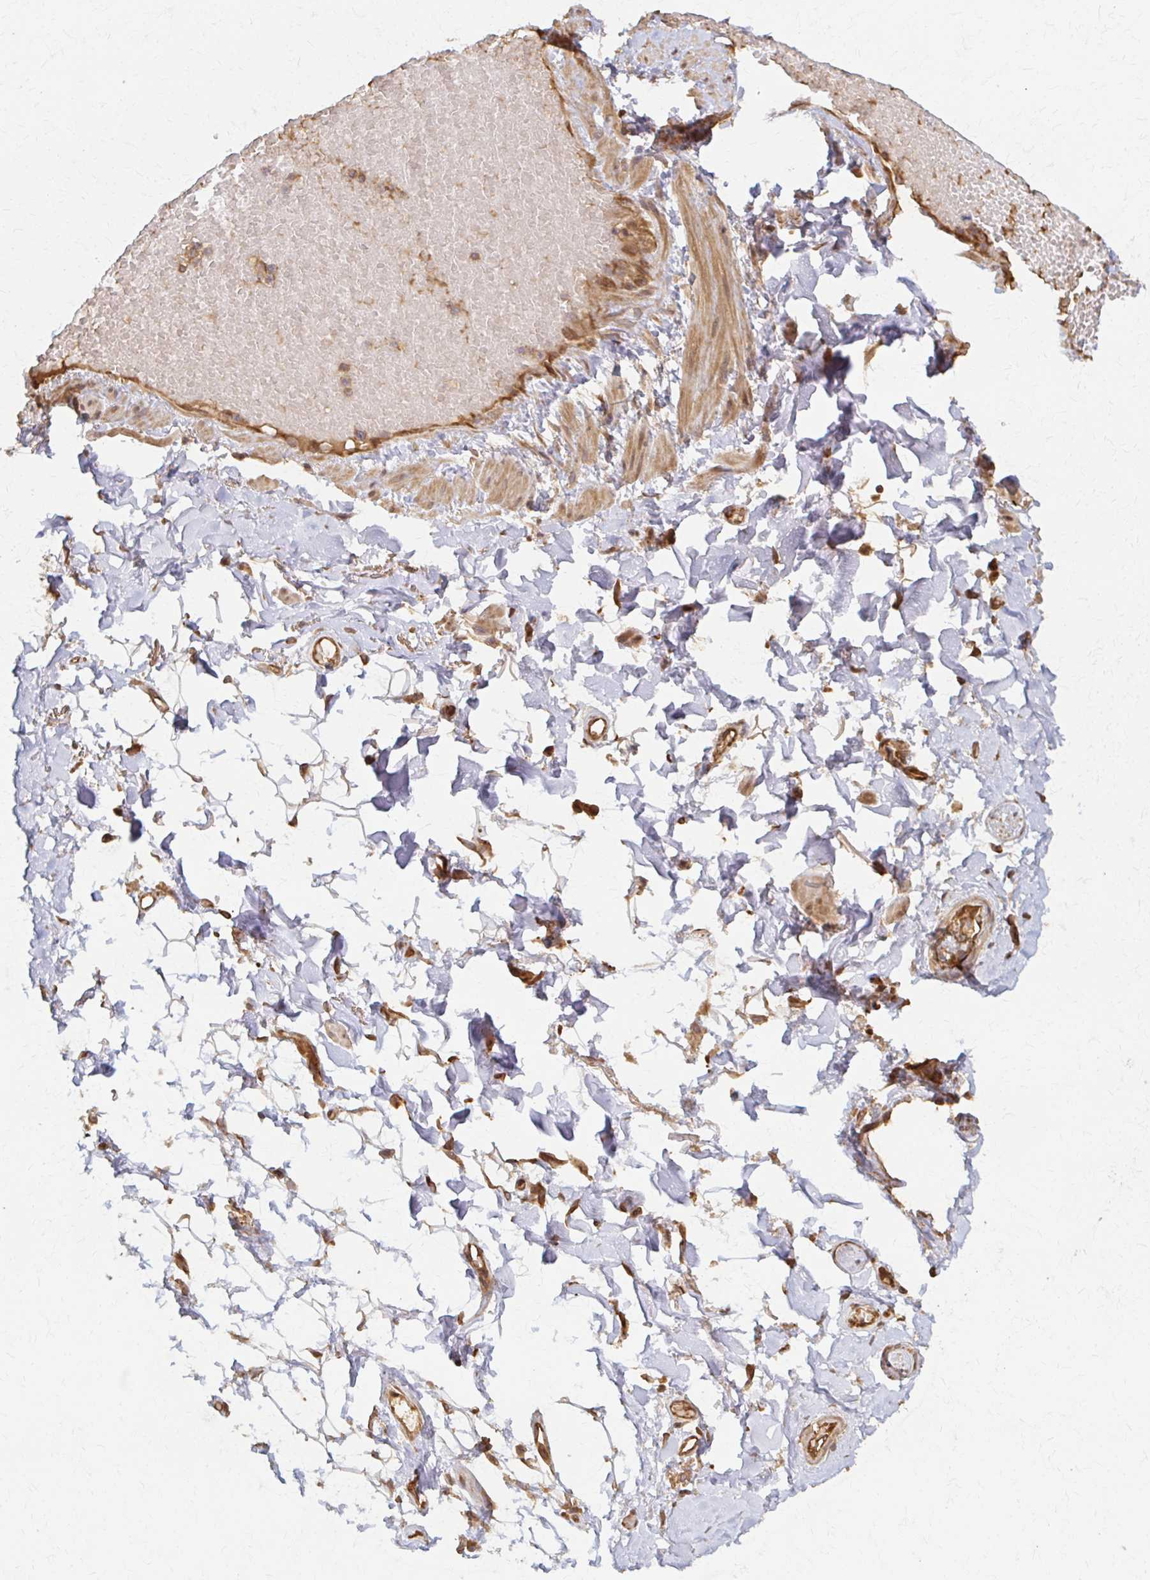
{"staining": {"intensity": "moderate", "quantity": ">75%", "location": "cytoplasmic/membranous"}, "tissue": "adipose tissue", "cell_type": "Adipocytes", "image_type": "normal", "snomed": [{"axis": "morphology", "description": "Normal tissue, NOS"}, {"axis": "topography", "description": "Anal"}, {"axis": "topography", "description": "Peripheral nerve tissue"}], "caption": "Protein expression analysis of normal human adipose tissue reveals moderate cytoplasmic/membranous expression in approximately >75% of adipocytes. The staining was performed using DAB (3,3'-diaminobenzidine) to visualize the protein expression in brown, while the nuclei were stained in blue with hematoxylin (Magnification: 20x).", "gene": "ARHGAP35", "patient": {"sex": "male", "age": 78}}